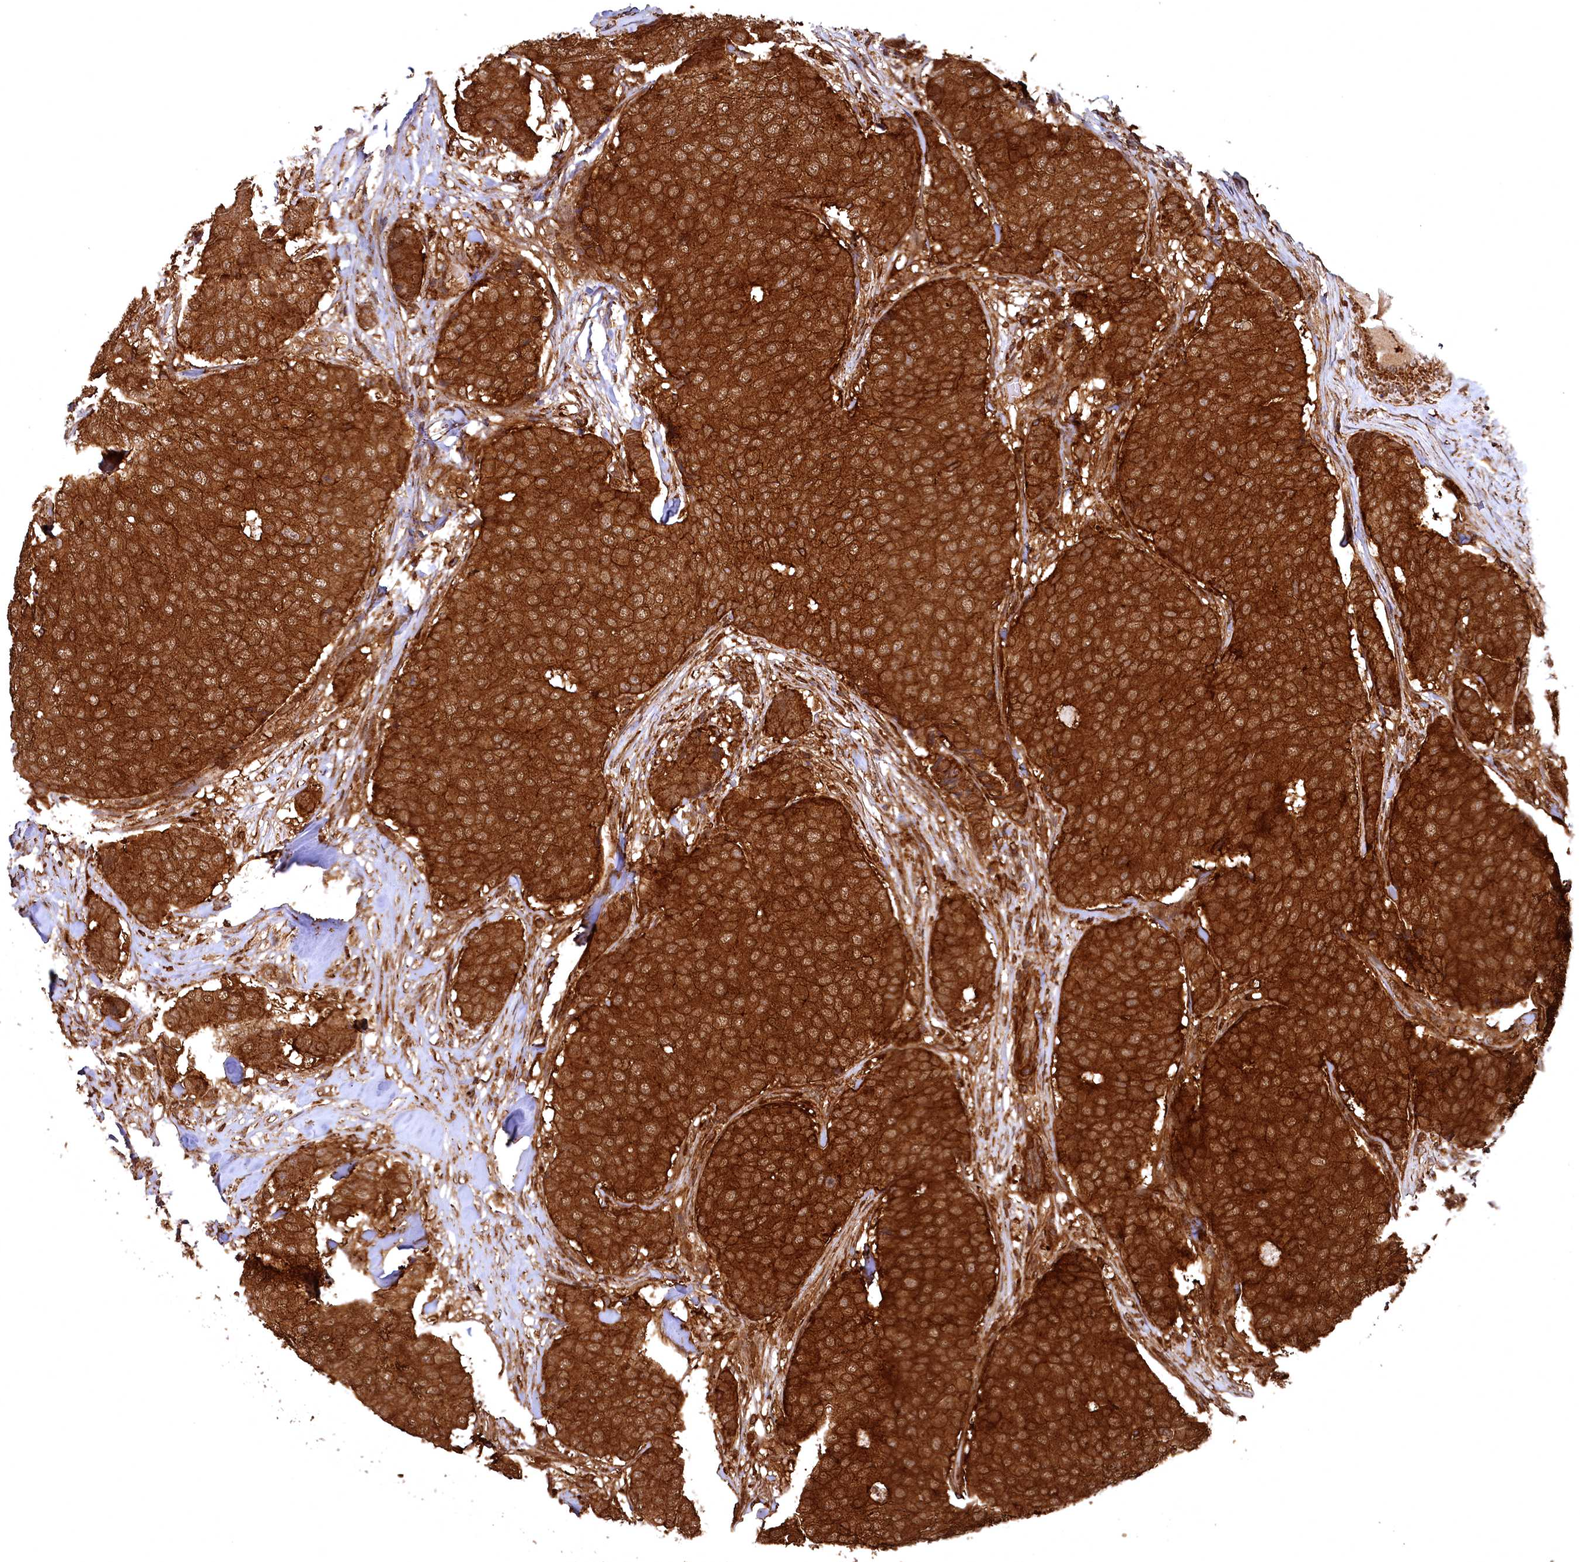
{"staining": {"intensity": "strong", "quantity": ">75%", "location": "cytoplasmic/membranous"}, "tissue": "breast cancer", "cell_type": "Tumor cells", "image_type": "cancer", "snomed": [{"axis": "morphology", "description": "Duct carcinoma"}, {"axis": "topography", "description": "Breast"}], "caption": "Immunohistochemical staining of human breast cancer (infiltrating ductal carcinoma) exhibits strong cytoplasmic/membranous protein expression in about >75% of tumor cells.", "gene": "STUB1", "patient": {"sex": "female", "age": 75}}